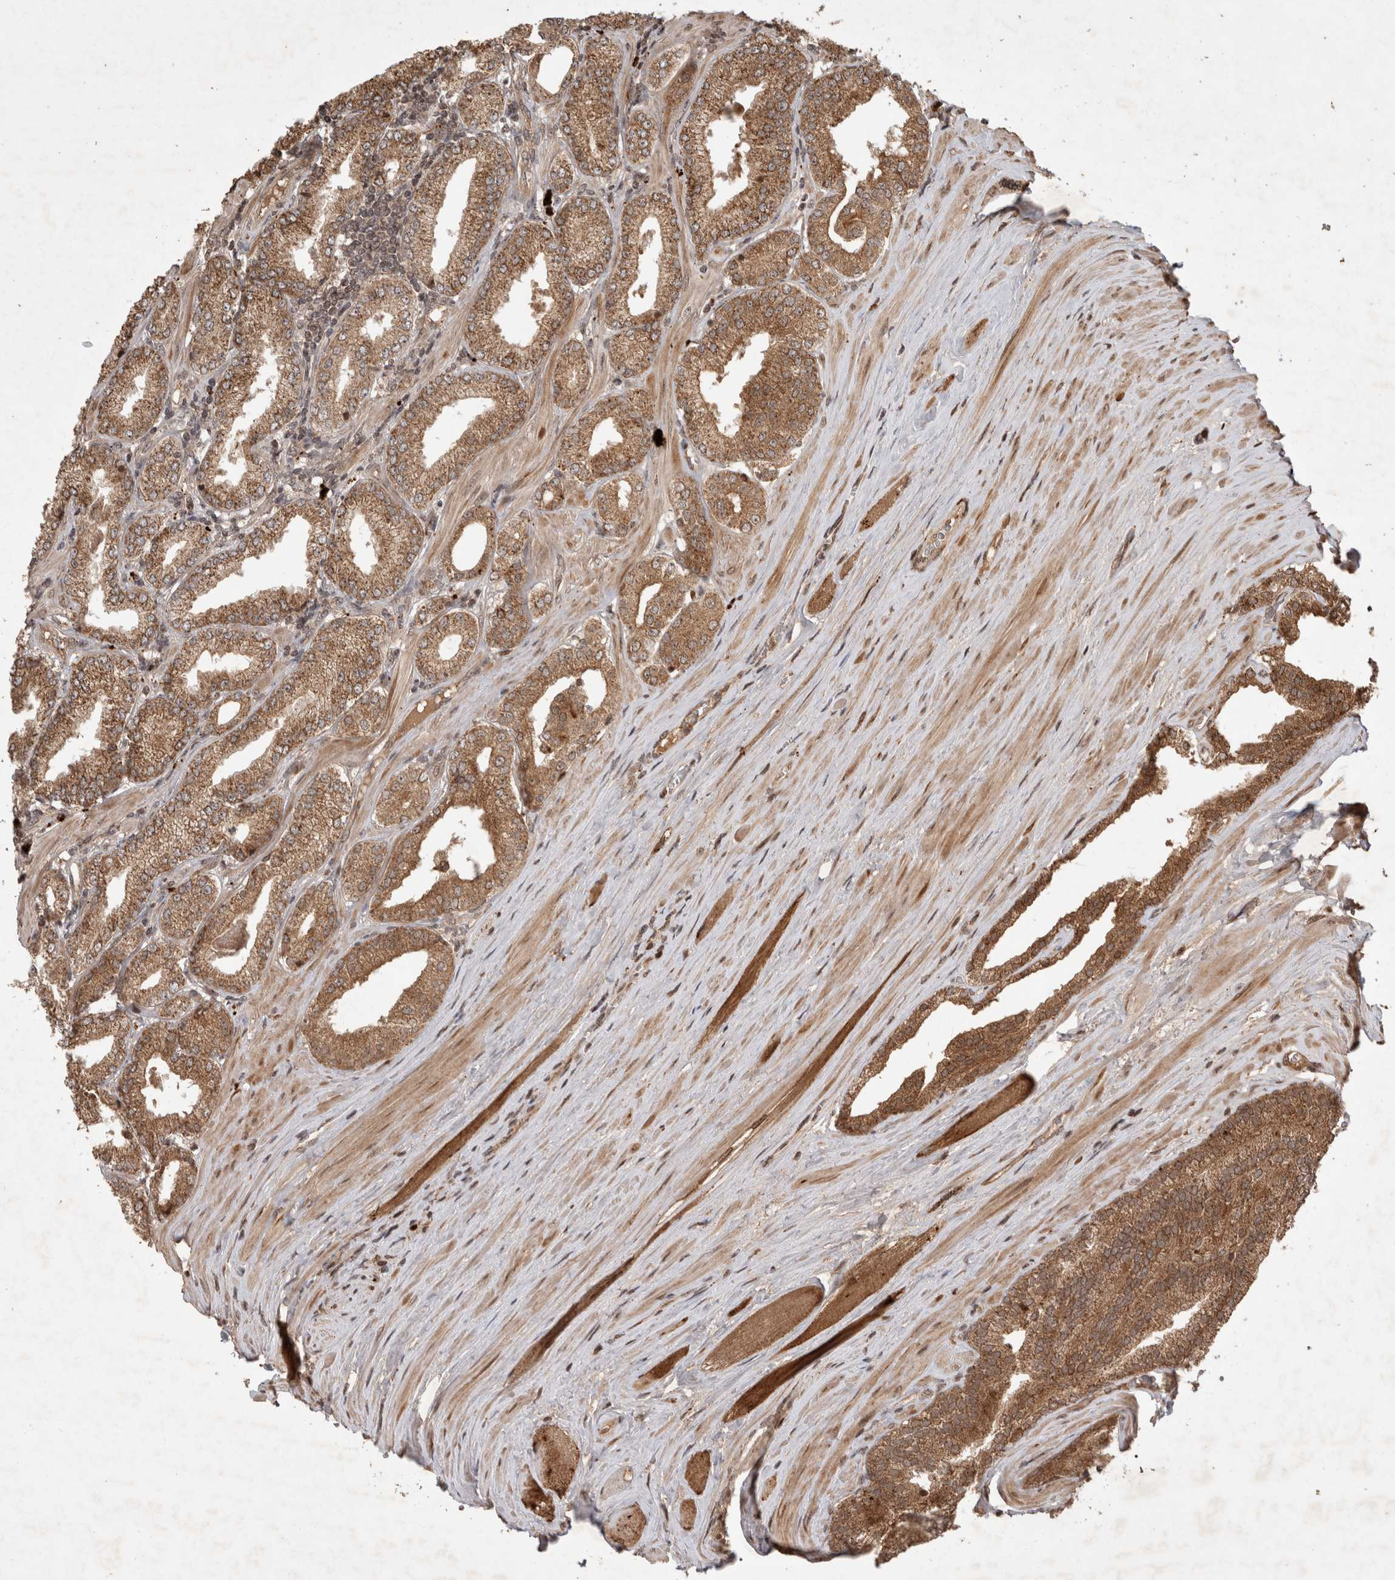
{"staining": {"intensity": "moderate", "quantity": ">75%", "location": "cytoplasmic/membranous"}, "tissue": "prostate cancer", "cell_type": "Tumor cells", "image_type": "cancer", "snomed": [{"axis": "morphology", "description": "Adenocarcinoma, Low grade"}, {"axis": "topography", "description": "Prostate"}], "caption": "Immunohistochemistry (IHC) of low-grade adenocarcinoma (prostate) reveals medium levels of moderate cytoplasmic/membranous expression in about >75% of tumor cells.", "gene": "FAM221A", "patient": {"sex": "male", "age": 62}}